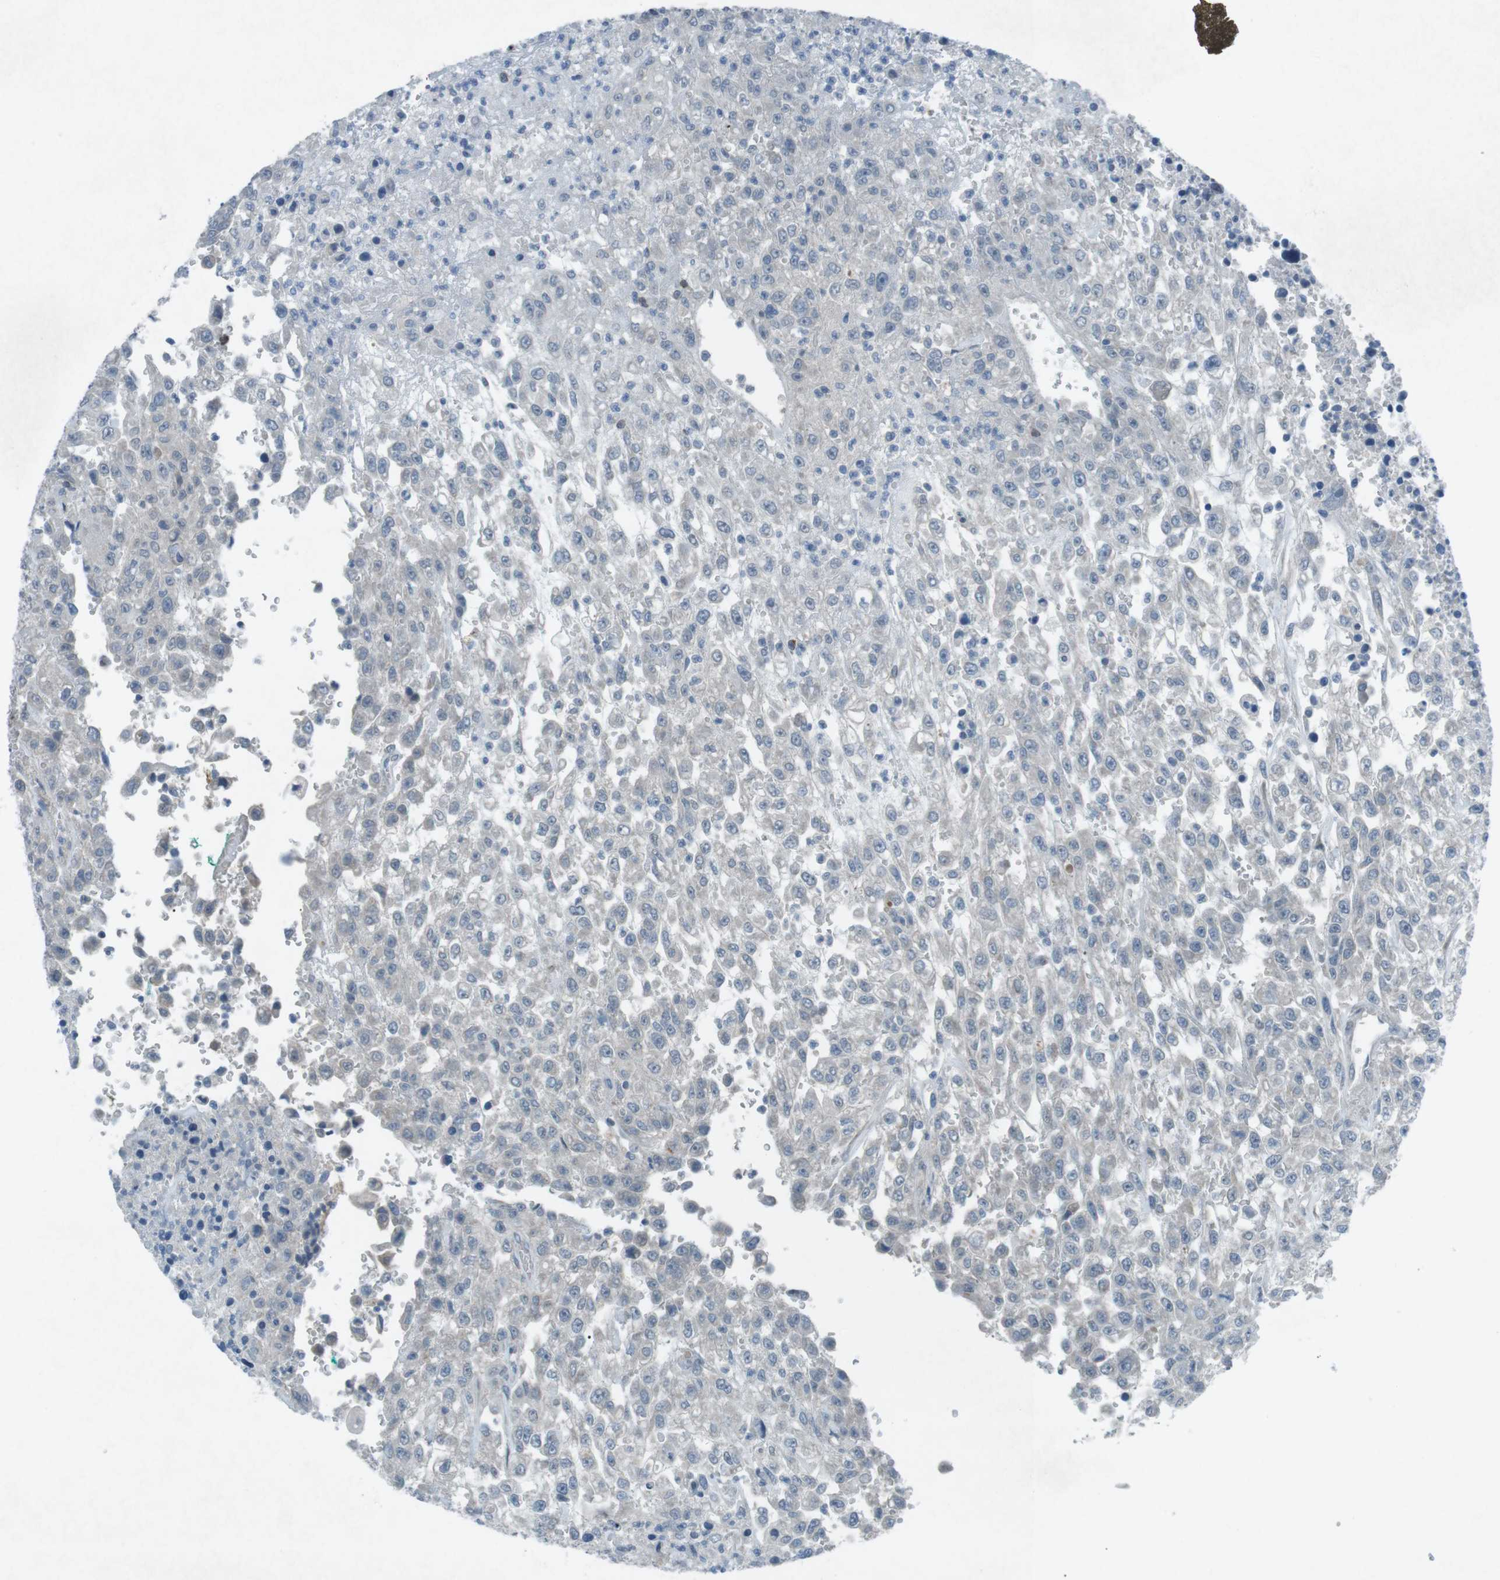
{"staining": {"intensity": "negative", "quantity": "none", "location": "none"}, "tissue": "urothelial cancer", "cell_type": "Tumor cells", "image_type": "cancer", "snomed": [{"axis": "morphology", "description": "Urothelial carcinoma, High grade"}, {"axis": "topography", "description": "Urinary bladder"}], "caption": "This image is of urothelial cancer stained with immunohistochemistry to label a protein in brown with the nuclei are counter-stained blue. There is no staining in tumor cells. (DAB IHC visualized using brightfield microscopy, high magnification).", "gene": "FCRLA", "patient": {"sex": "male", "age": 46}}